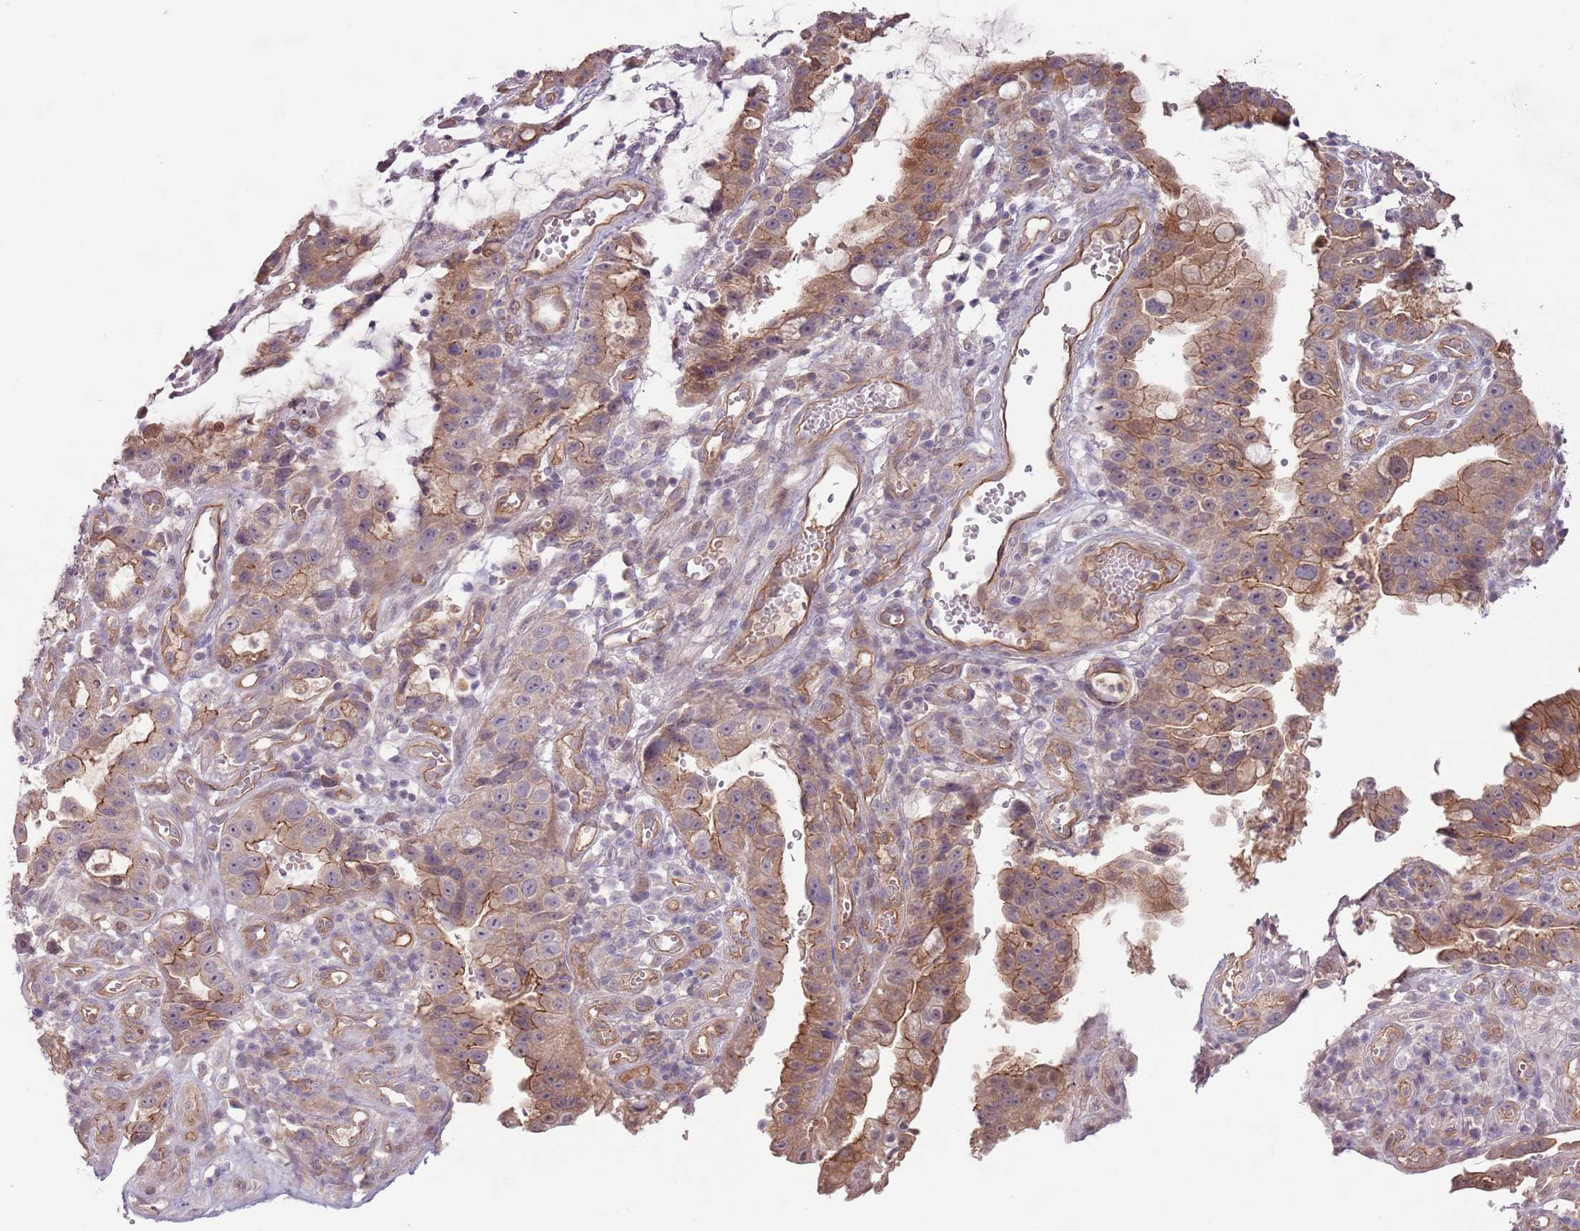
{"staining": {"intensity": "moderate", "quantity": ">75%", "location": "cytoplasmic/membranous"}, "tissue": "stomach cancer", "cell_type": "Tumor cells", "image_type": "cancer", "snomed": [{"axis": "morphology", "description": "Adenocarcinoma, NOS"}, {"axis": "topography", "description": "Stomach"}], "caption": "High-magnification brightfield microscopy of stomach cancer (adenocarcinoma) stained with DAB (3,3'-diaminobenzidine) (brown) and counterstained with hematoxylin (blue). tumor cells exhibit moderate cytoplasmic/membranous staining is appreciated in about>75% of cells. (IHC, brightfield microscopy, high magnification).", "gene": "SAV1", "patient": {"sex": "male", "age": 55}}